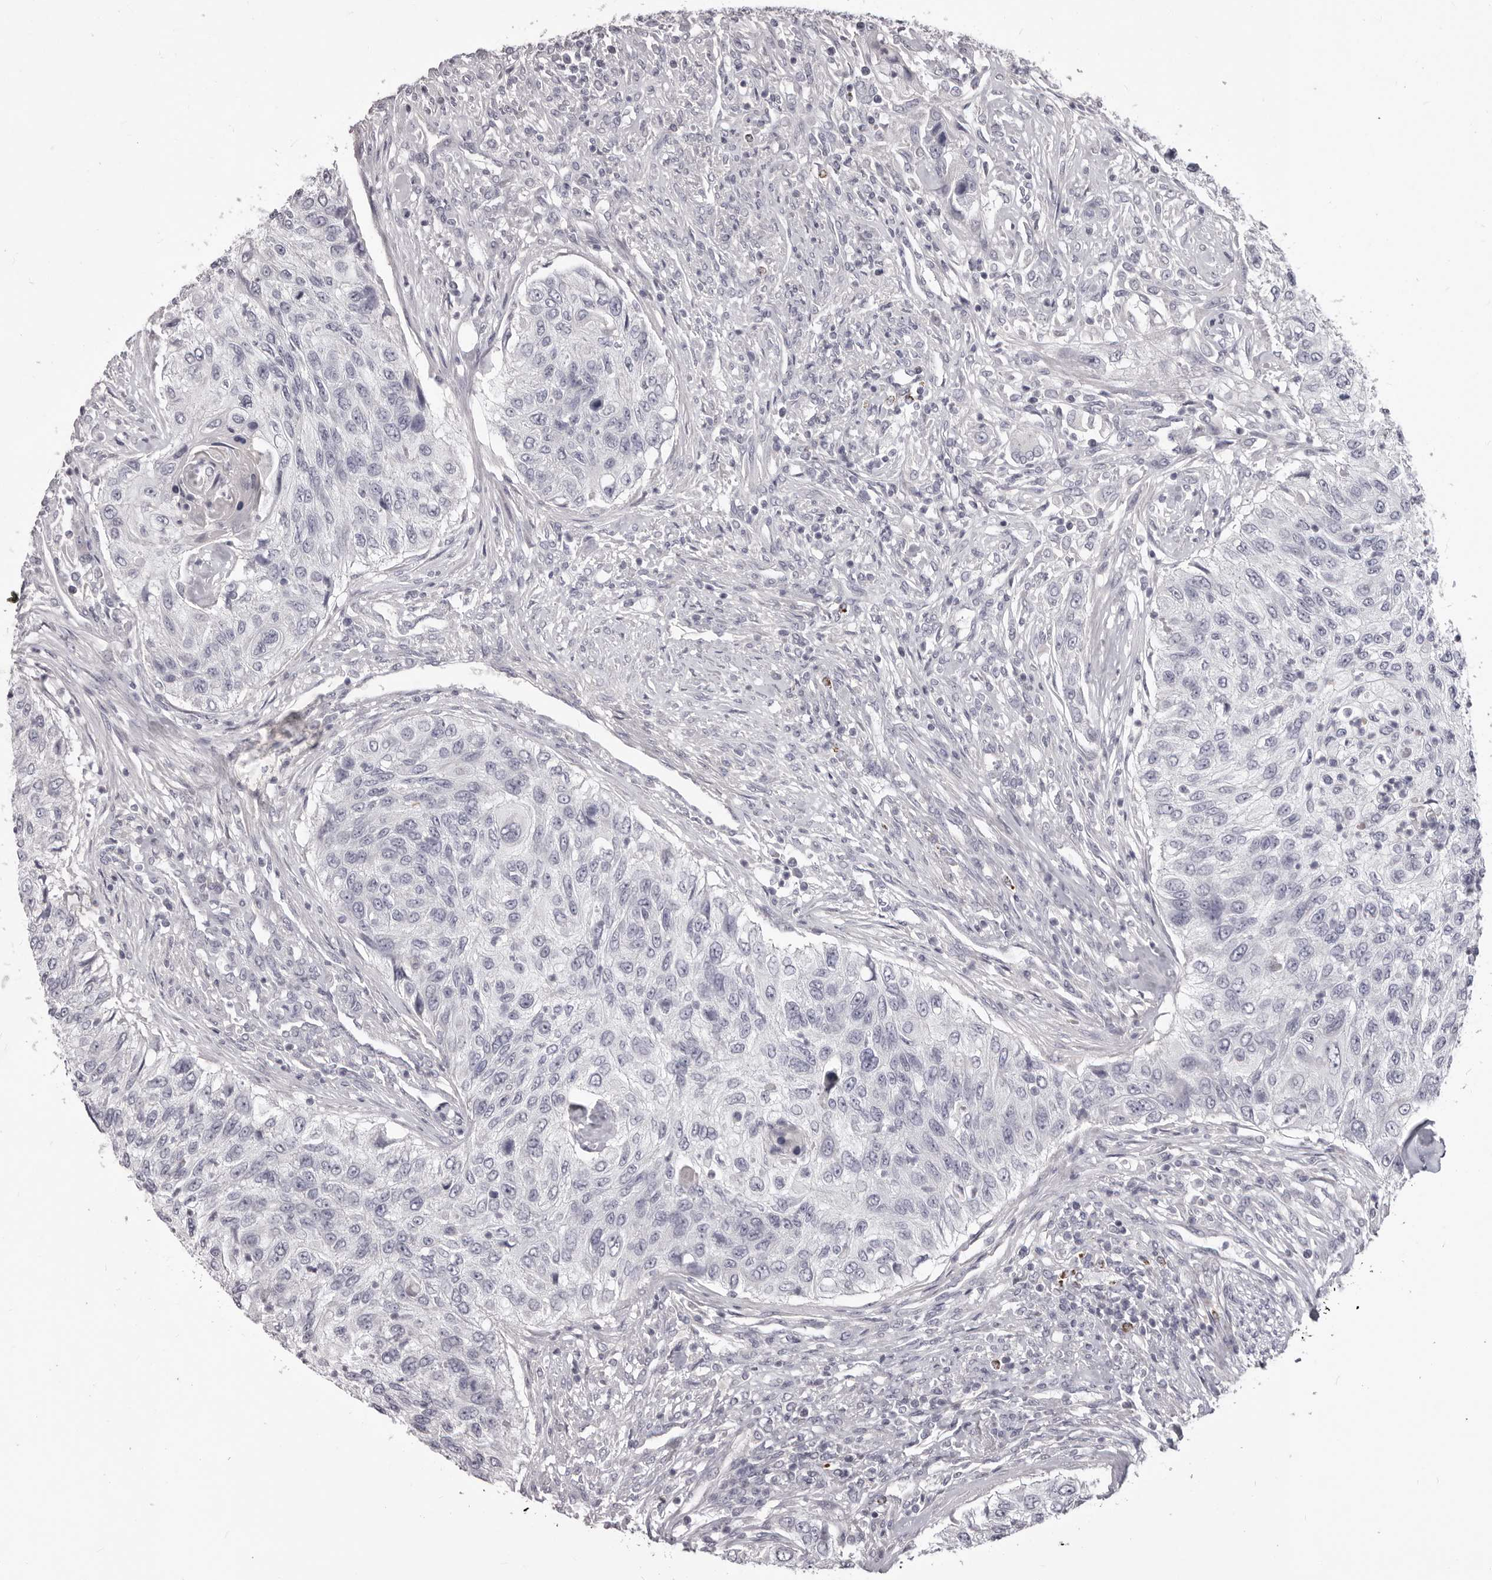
{"staining": {"intensity": "negative", "quantity": "none", "location": "none"}, "tissue": "urothelial cancer", "cell_type": "Tumor cells", "image_type": "cancer", "snomed": [{"axis": "morphology", "description": "Urothelial carcinoma, High grade"}, {"axis": "topography", "description": "Urinary bladder"}], "caption": "Immunohistochemical staining of human urothelial cancer exhibits no significant expression in tumor cells.", "gene": "PRMT2", "patient": {"sex": "female", "age": 60}}